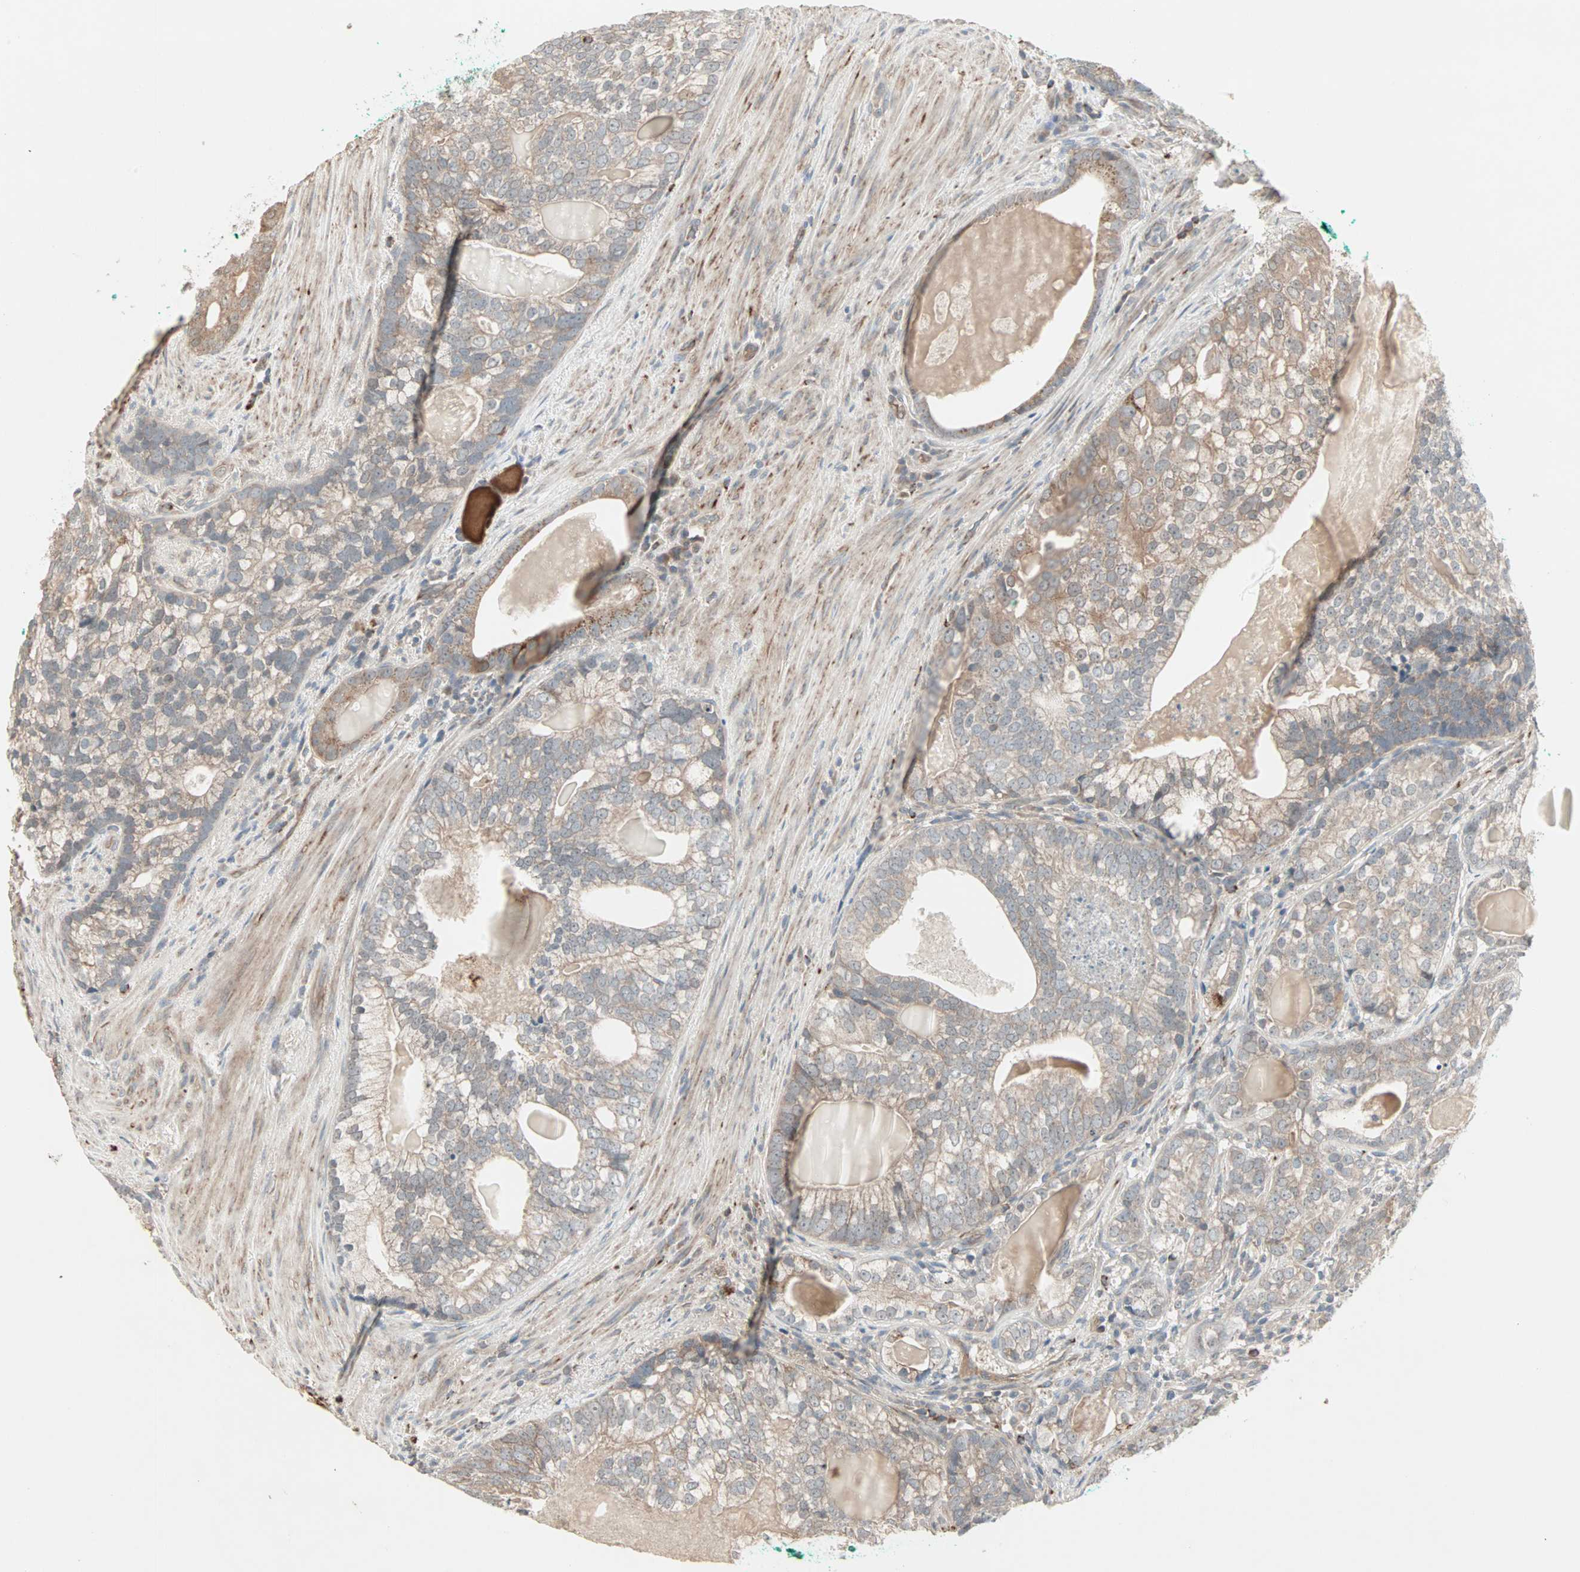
{"staining": {"intensity": "moderate", "quantity": "25%-75%", "location": "cytoplasmic/membranous"}, "tissue": "prostate cancer", "cell_type": "Tumor cells", "image_type": "cancer", "snomed": [{"axis": "morphology", "description": "Adenocarcinoma, High grade"}, {"axis": "topography", "description": "Prostate"}], "caption": "Adenocarcinoma (high-grade) (prostate) stained with a brown dye demonstrates moderate cytoplasmic/membranous positive staining in approximately 25%-75% of tumor cells.", "gene": "JMJD7-PLA2G4B", "patient": {"sex": "male", "age": 66}}